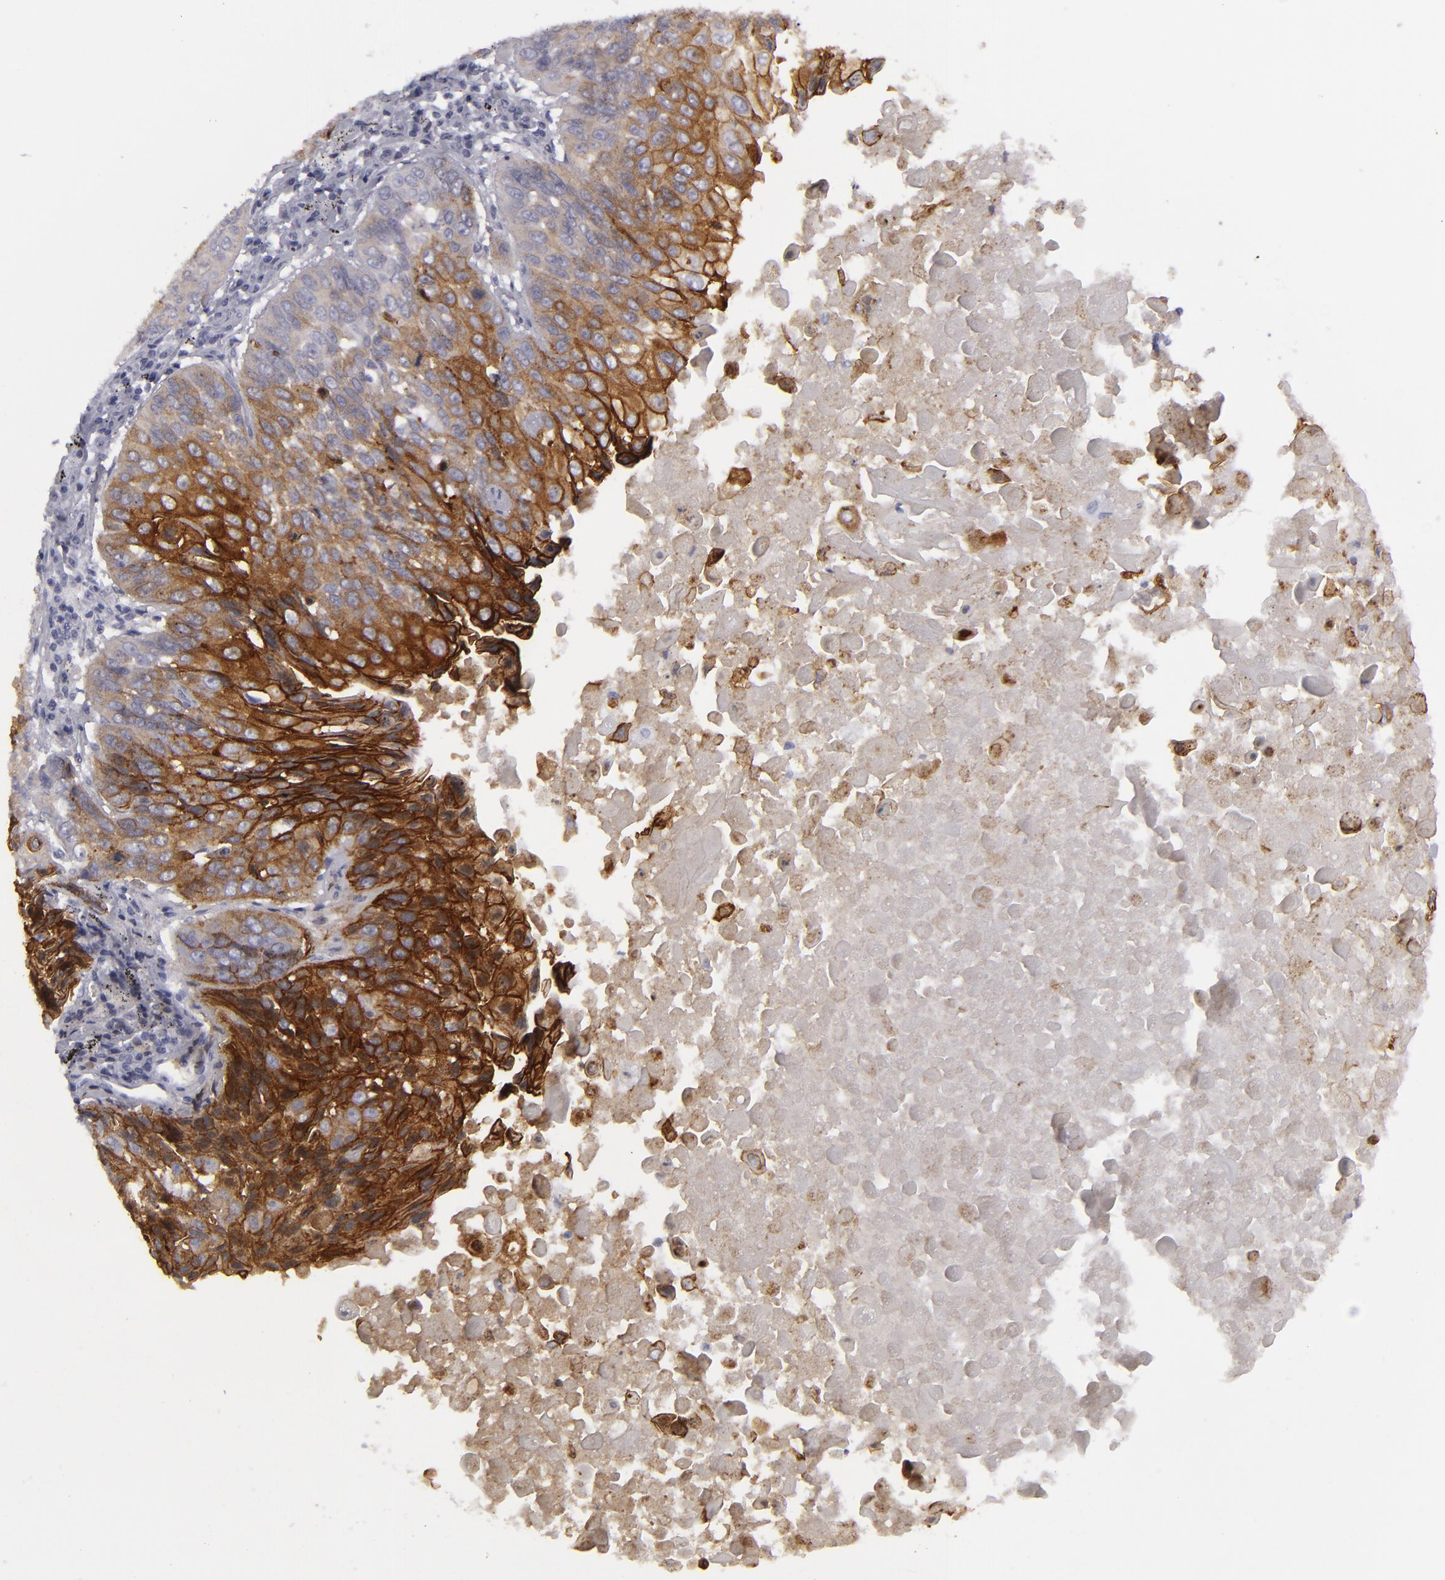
{"staining": {"intensity": "strong", "quantity": "25%-75%", "location": "cytoplasmic/membranous"}, "tissue": "lung cancer", "cell_type": "Tumor cells", "image_type": "cancer", "snomed": [{"axis": "morphology", "description": "Adenocarcinoma, NOS"}, {"axis": "topography", "description": "Lung"}], "caption": "A brown stain shows strong cytoplasmic/membranous positivity of a protein in lung cancer (adenocarcinoma) tumor cells.", "gene": "JUP", "patient": {"sex": "male", "age": 60}}